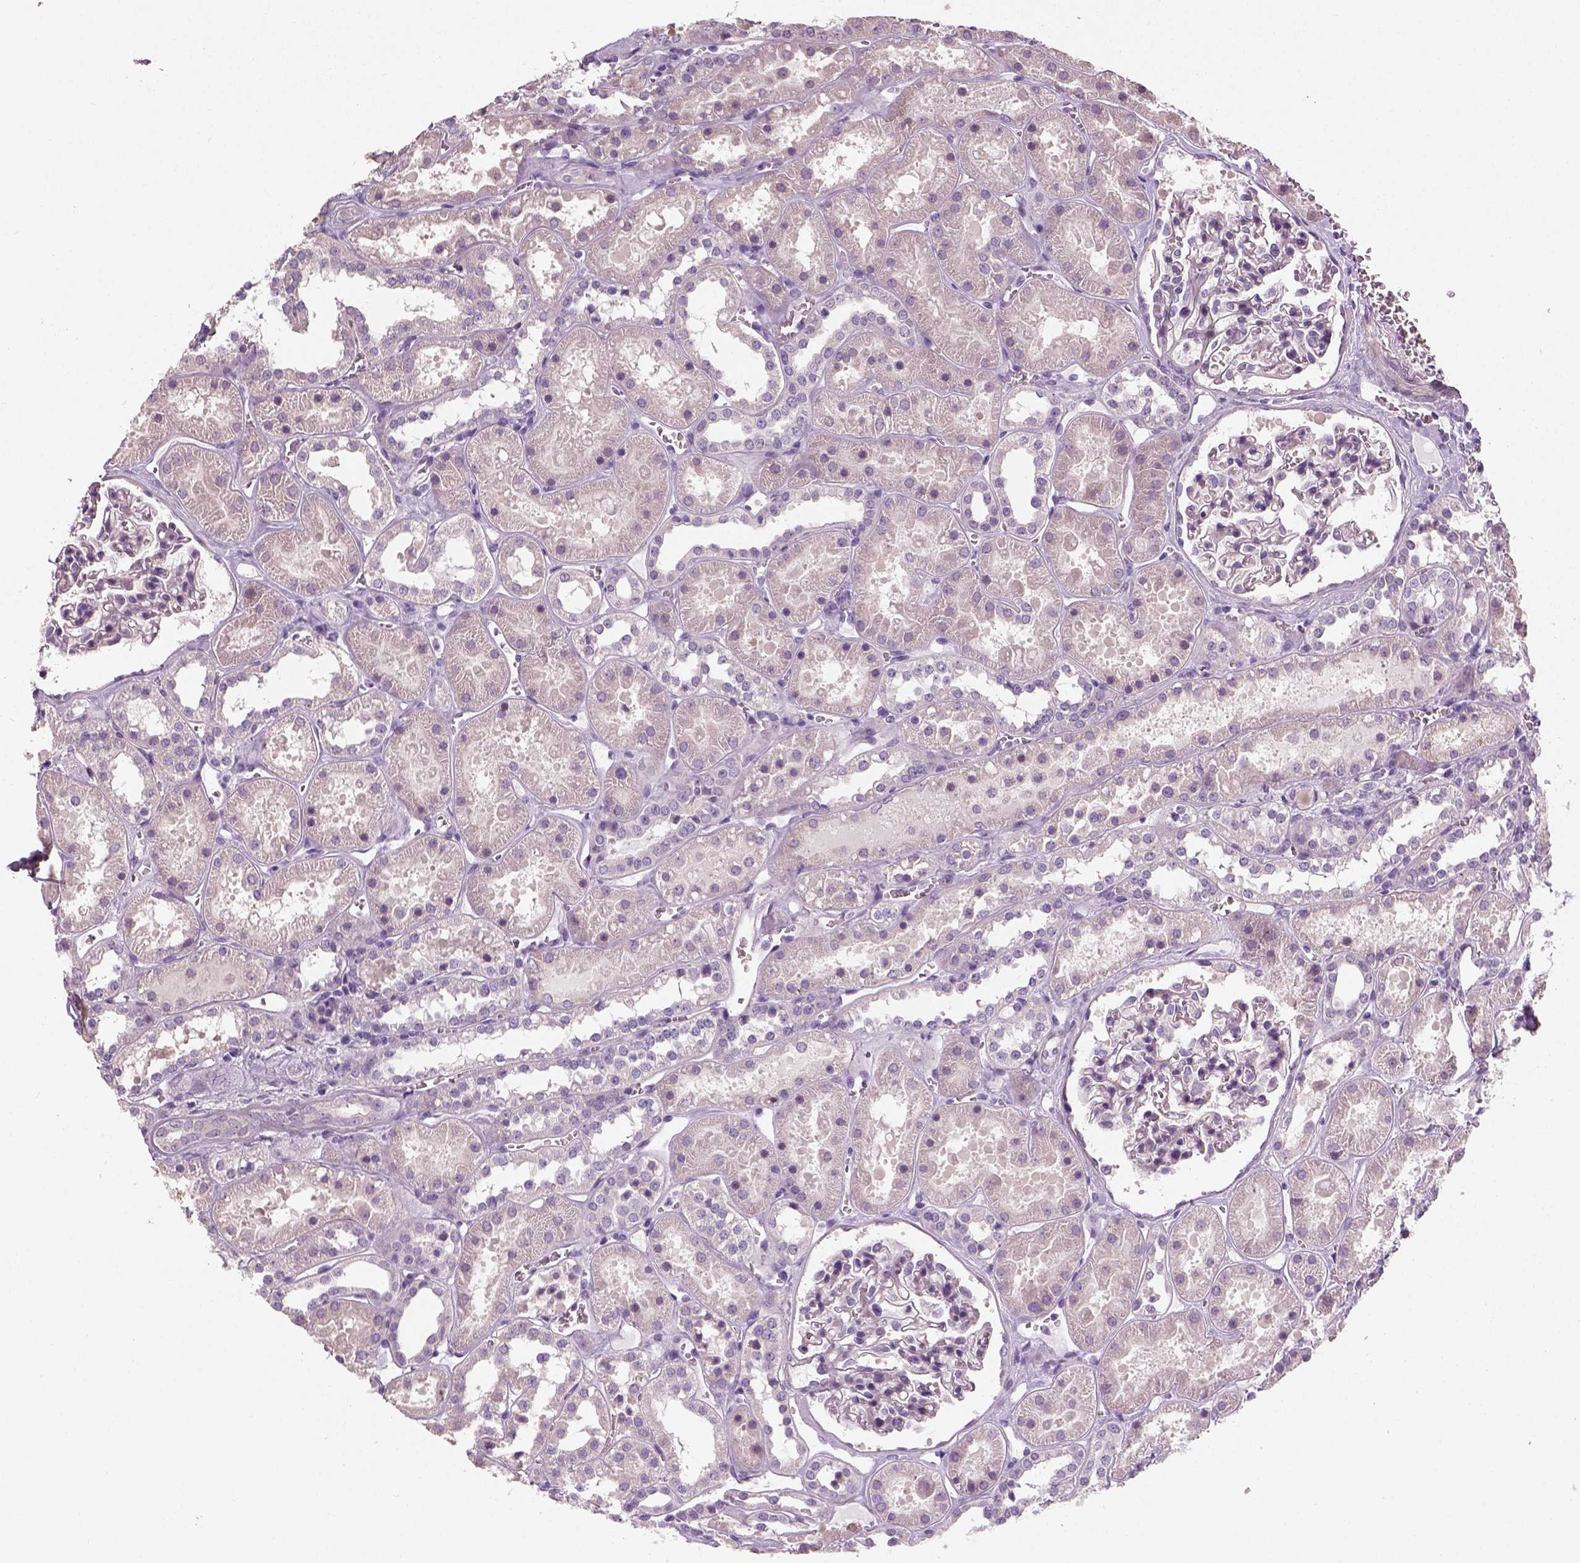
{"staining": {"intensity": "negative", "quantity": "none", "location": "none"}, "tissue": "kidney", "cell_type": "Cells in glomeruli", "image_type": "normal", "snomed": [{"axis": "morphology", "description": "Normal tissue, NOS"}, {"axis": "topography", "description": "Kidney"}], "caption": "DAB (3,3'-diaminobenzidine) immunohistochemical staining of benign human kidney shows no significant staining in cells in glomeruli.", "gene": "ELOVL3", "patient": {"sex": "female", "age": 41}}